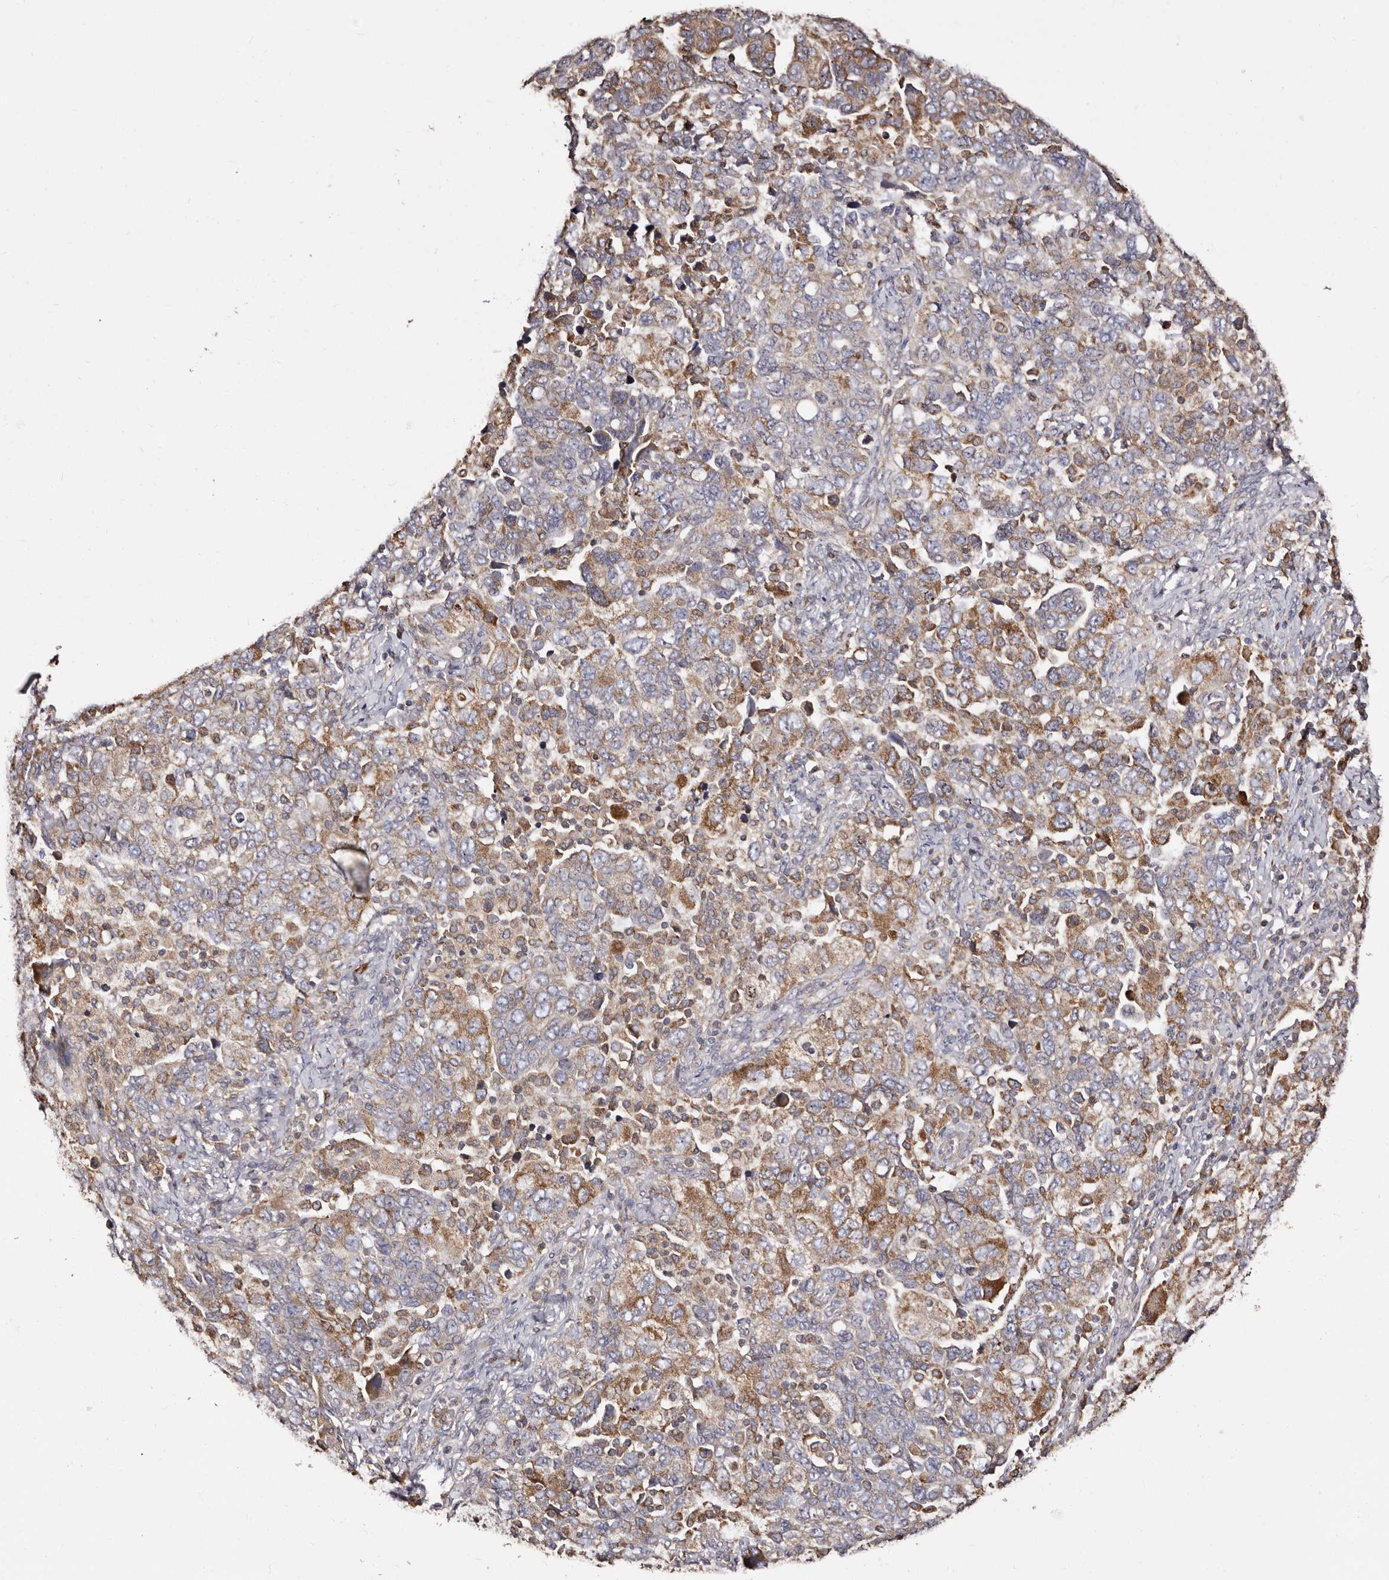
{"staining": {"intensity": "moderate", "quantity": "25%-75%", "location": "cytoplasmic/membranous"}, "tissue": "ovarian cancer", "cell_type": "Tumor cells", "image_type": "cancer", "snomed": [{"axis": "morphology", "description": "Carcinoma, NOS"}, {"axis": "morphology", "description": "Cystadenocarcinoma, serous, NOS"}, {"axis": "topography", "description": "Ovary"}], "caption": "Moderate cytoplasmic/membranous positivity for a protein is seen in approximately 25%-75% of tumor cells of ovarian cancer (carcinoma) using immunohistochemistry (IHC).", "gene": "ACBD6", "patient": {"sex": "female", "age": 69}}